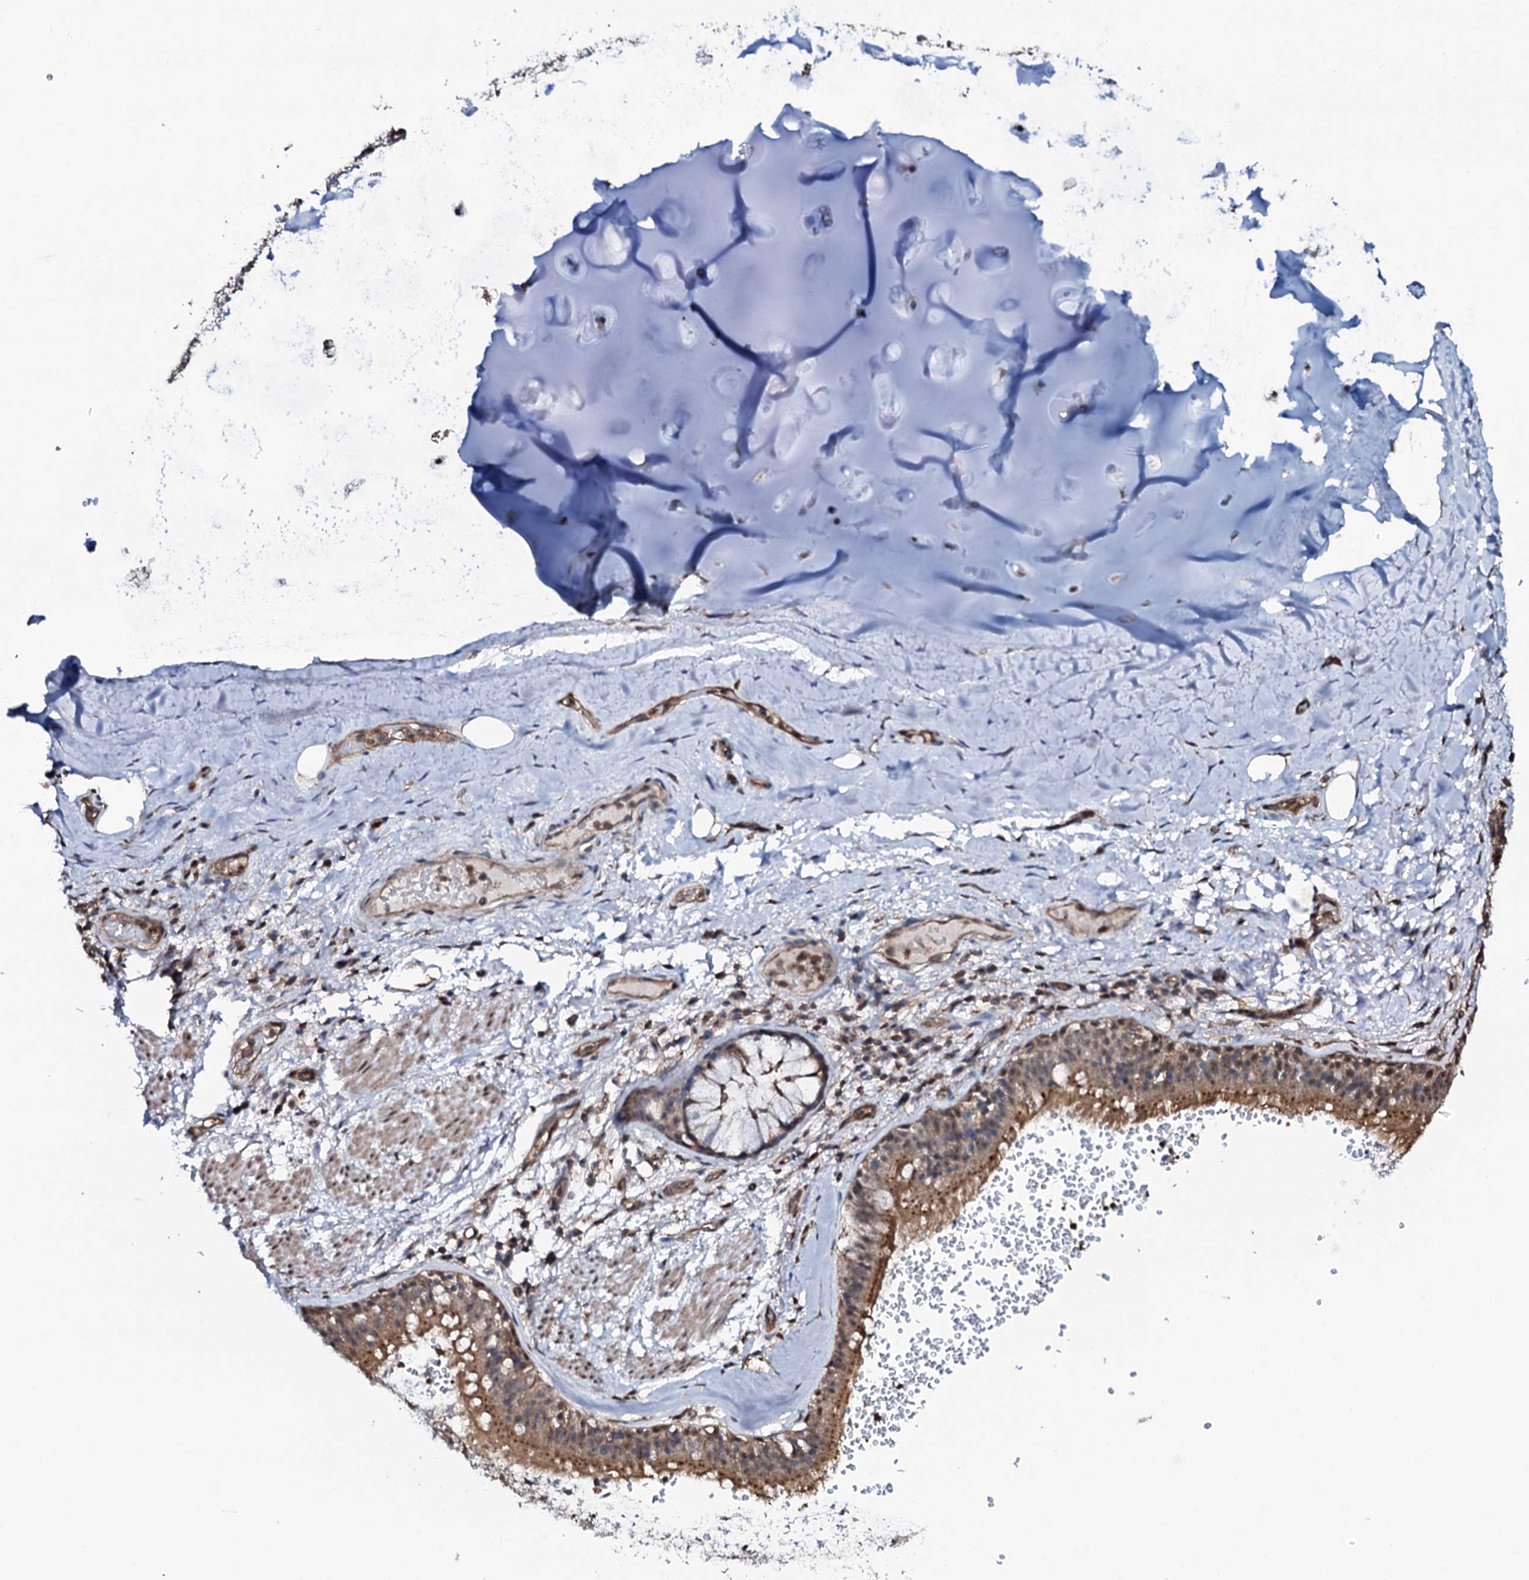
{"staining": {"intensity": "weak", "quantity": "<25%", "location": "cytoplasmic/membranous"}, "tissue": "adipose tissue", "cell_type": "Adipocytes", "image_type": "normal", "snomed": [{"axis": "morphology", "description": "Normal tissue, NOS"}, {"axis": "topography", "description": "Lymph node"}, {"axis": "topography", "description": "Cartilage tissue"}, {"axis": "topography", "description": "Bronchus"}], "caption": "This photomicrograph is of normal adipose tissue stained with IHC to label a protein in brown with the nuclei are counter-stained blue. There is no positivity in adipocytes. The staining is performed using DAB (3,3'-diaminobenzidine) brown chromogen with nuclei counter-stained in using hematoxylin.", "gene": "COG6", "patient": {"sex": "male", "age": 63}}